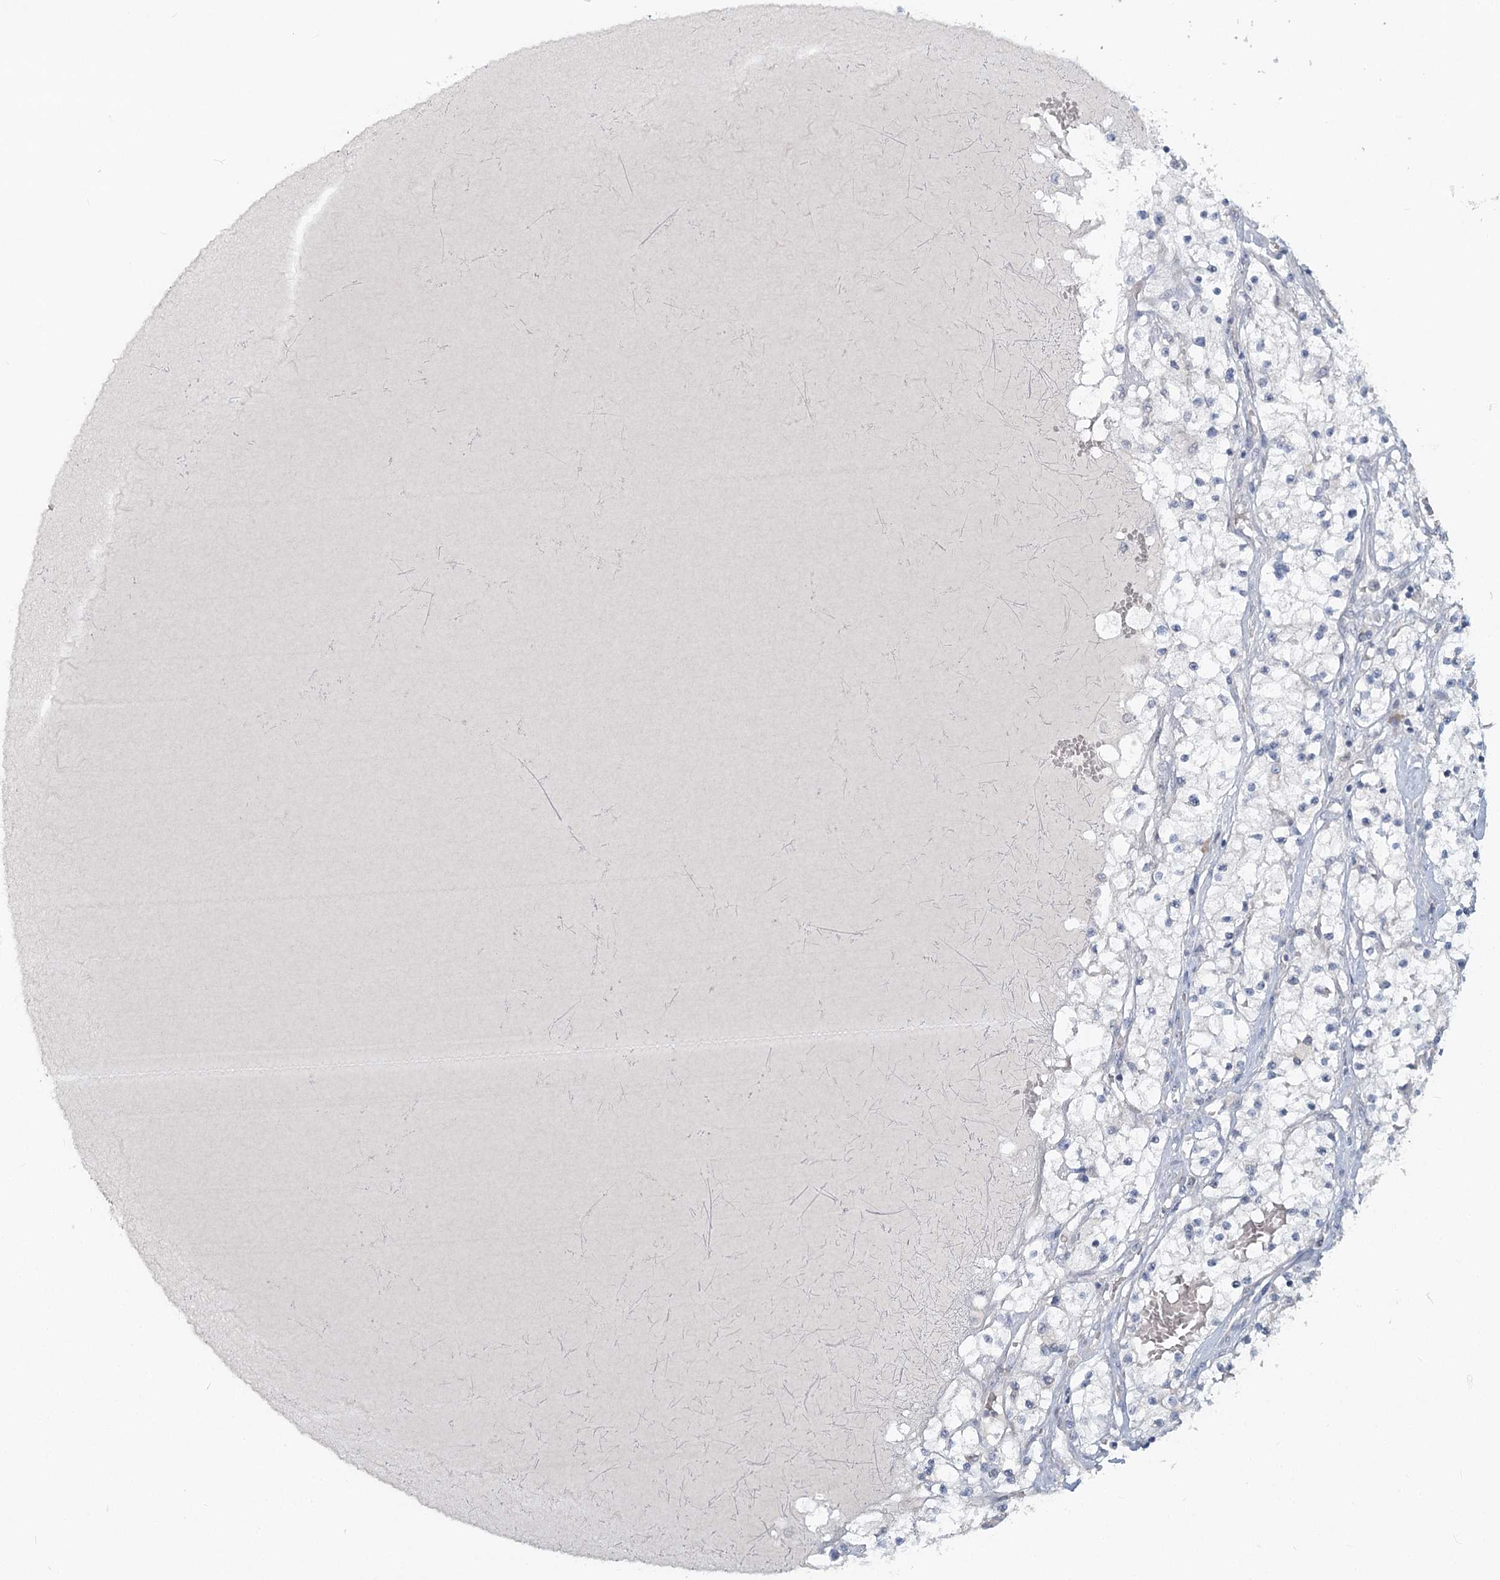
{"staining": {"intensity": "negative", "quantity": "none", "location": "none"}, "tissue": "renal cancer", "cell_type": "Tumor cells", "image_type": "cancer", "snomed": [{"axis": "morphology", "description": "Normal tissue, NOS"}, {"axis": "morphology", "description": "Adenocarcinoma, NOS"}, {"axis": "topography", "description": "Kidney"}], "caption": "Photomicrograph shows no significant protein expression in tumor cells of renal adenocarcinoma. Brightfield microscopy of immunohistochemistry (IHC) stained with DAB (brown) and hematoxylin (blue), captured at high magnification.", "gene": "SLC9A3", "patient": {"sex": "male", "age": 68}}